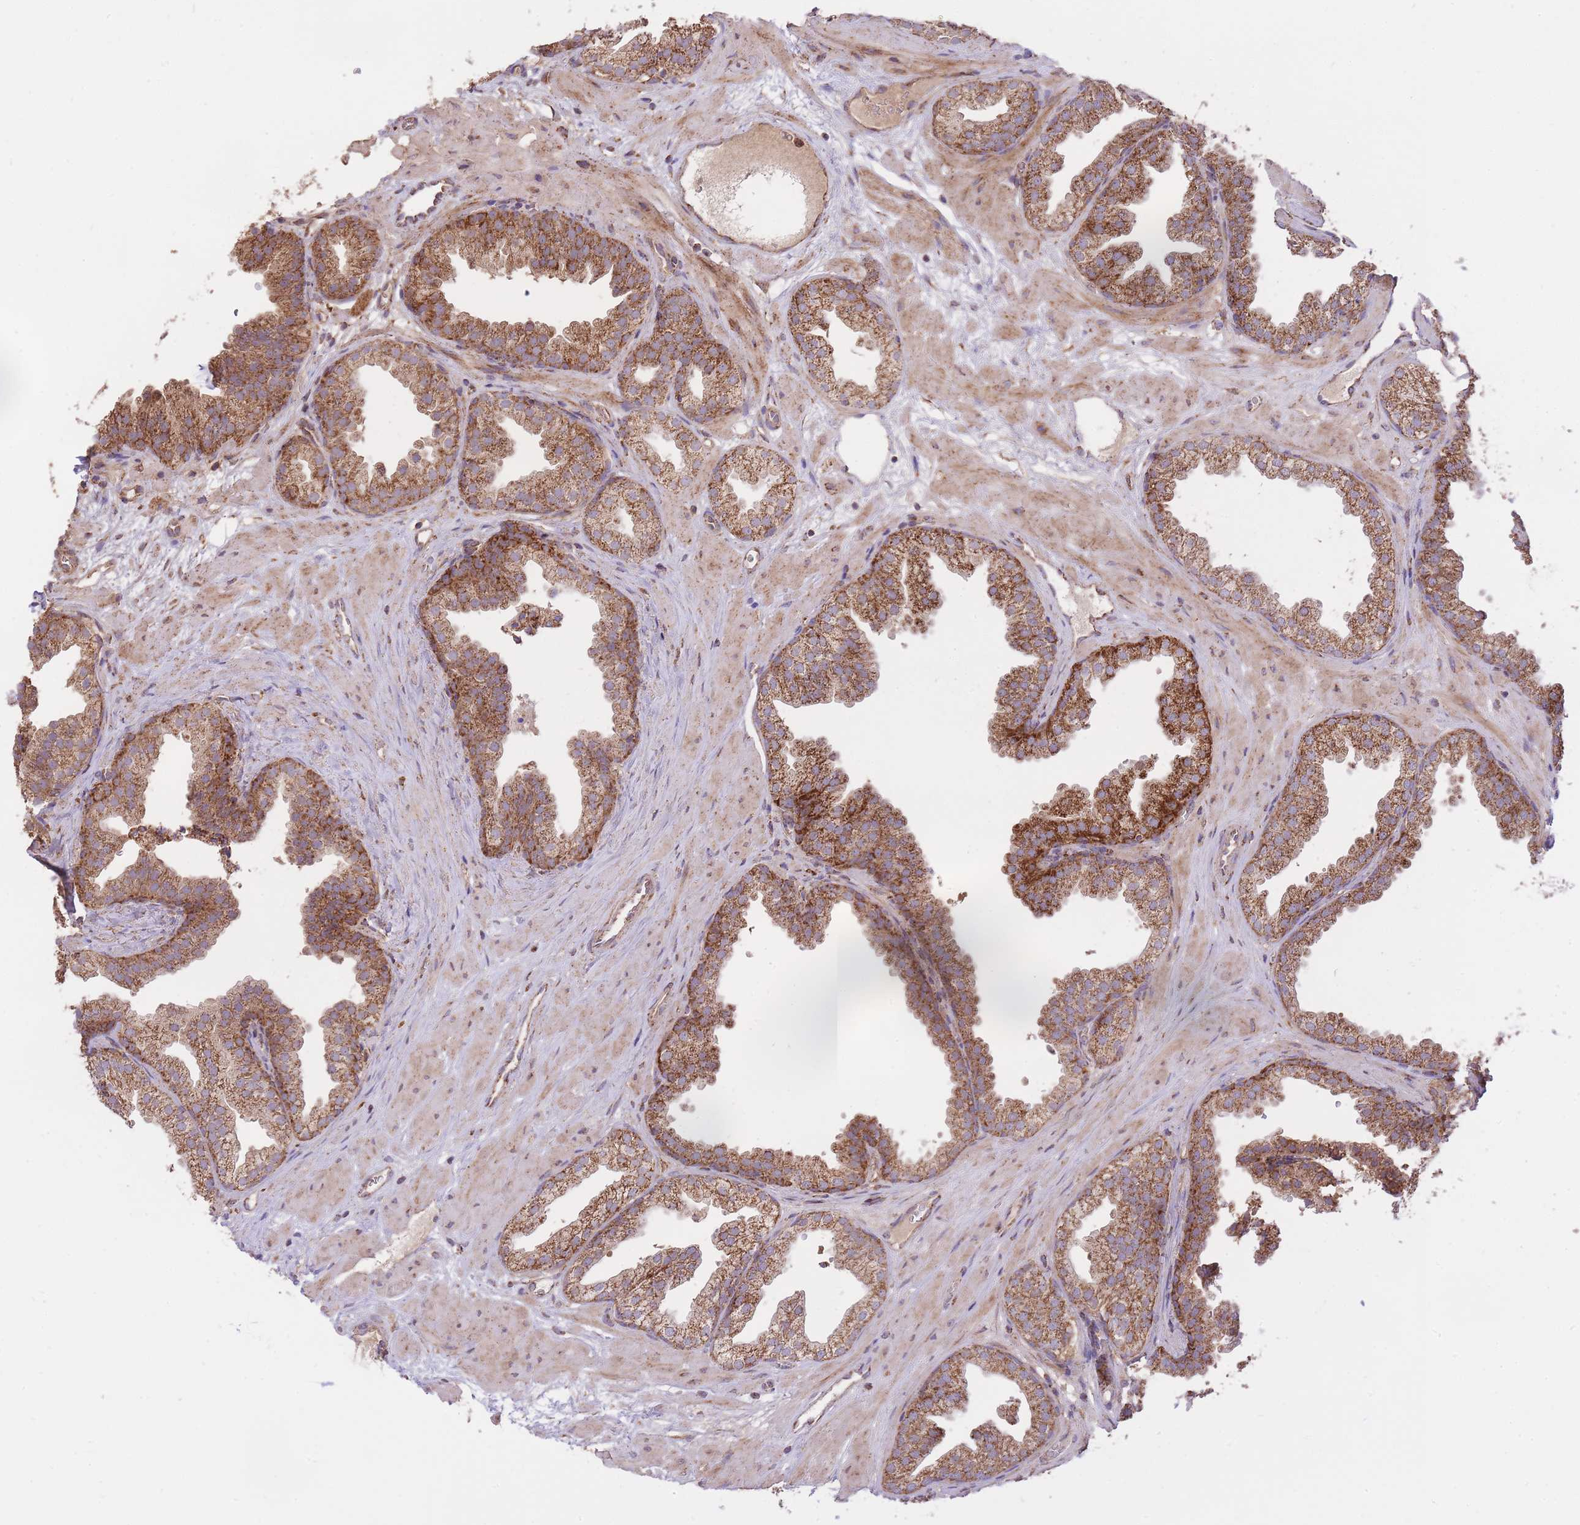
{"staining": {"intensity": "strong", "quantity": ">75%", "location": "cytoplasmic/membranous"}, "tissue": "prostate", "cell_type": "Glandular cells", "image_type": "normal", "snomed": [{"axis": "morphology", "description": "Normal tissue, NOS"}, {"axis": "topography", "description": "Prostate"}], "caption": "Glandular cells demonstrate strong cytoplasmic/membranous expression in about >75% of cells in benign prostate.", "gene": "PREP", "patient": {"sex": "male", "age": 37}}